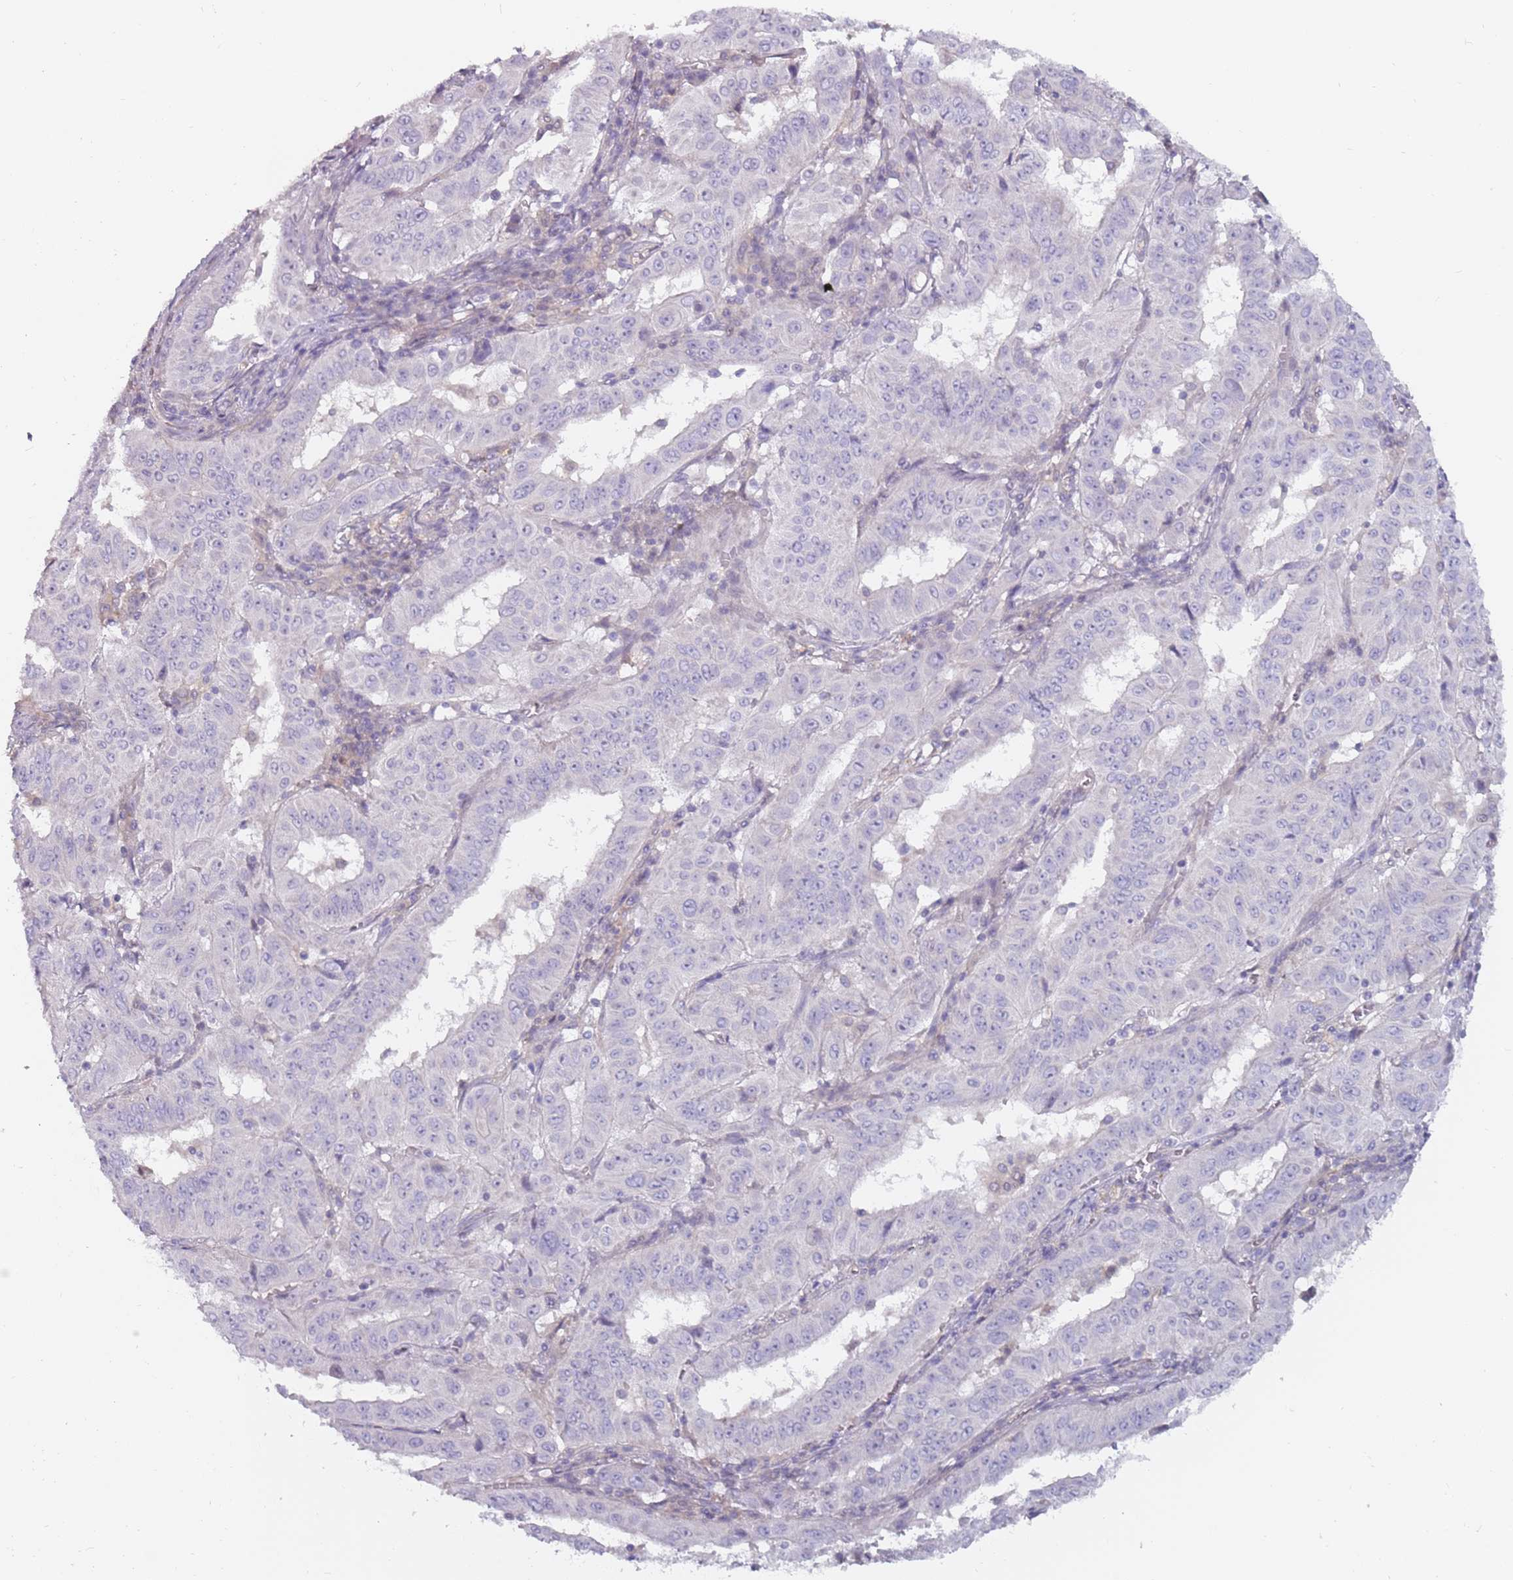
{"staining": {"intensity": "negative", "quantity": "none", "location": "none"}, "tissue": "pancreatic cancer", "cell_type": "Tumor cells", "image_type": "cancer", "snomed": [{"axis": "morphology", "description": "Adenocarcinoma, NOS"}, {"axis": "topography", "description": "Pancreas"}], "caption": "Immunohistochemistry of adenocarcinoma (pancreatic) demonstrates no staining in tumor cells. (IHC, brightfield microscopy, high magnification).", "gene": "DDX4", "patient": {"sex": "male", "age": 63}}